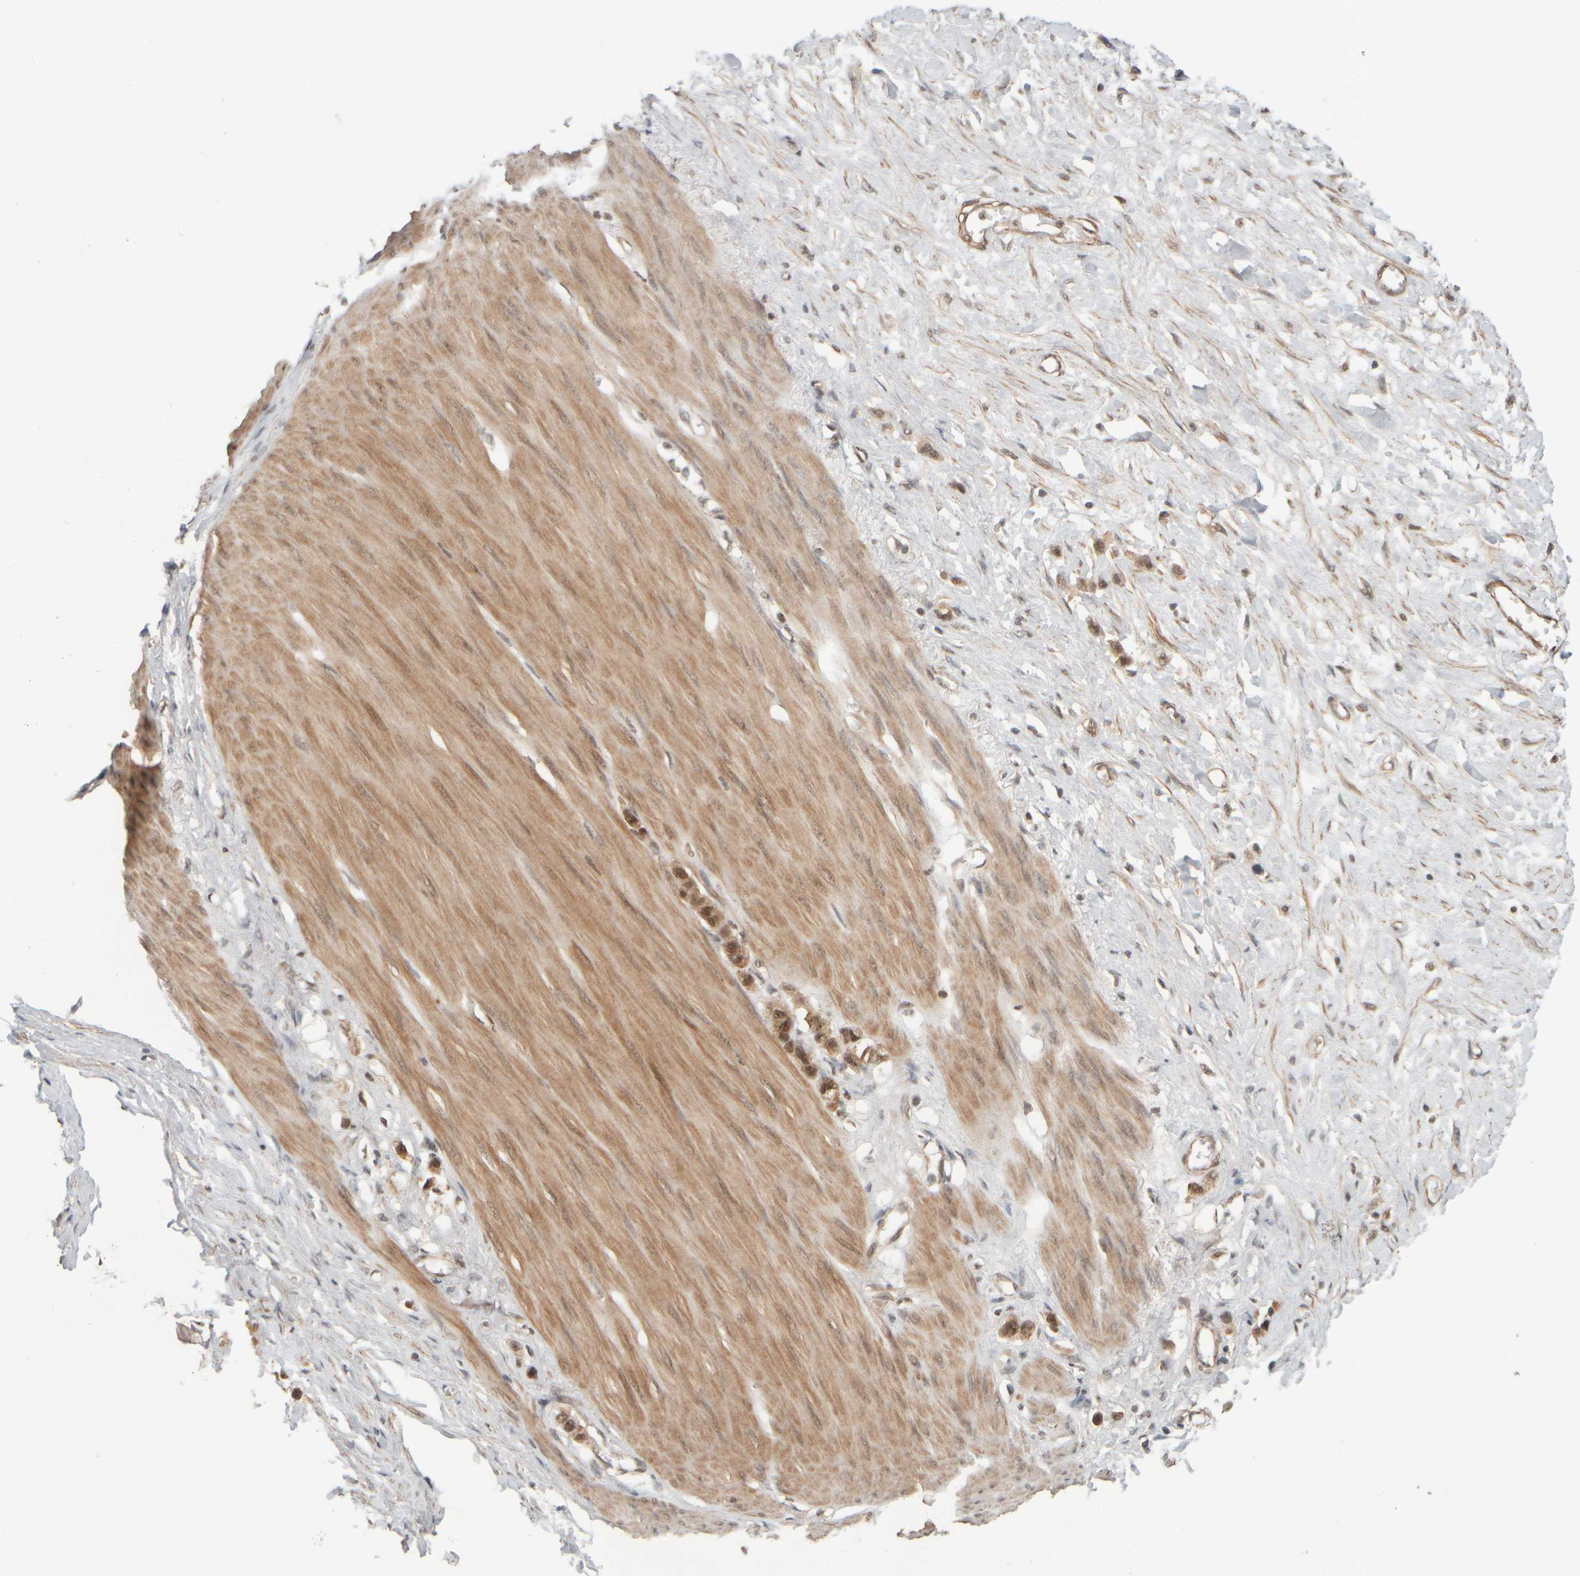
{"staining": {"intensity": "moderate", "quantity": ">75%", "location": "cytoplasmic/membranous"}, "tissue": "stomach cancer", "cell_type": "Tumor cells", "image_type": "cancer", "snomed": [{"axis": "morphology", "description": "Adenocarcinoma, NOS"}, {"axis": "topography", "description": "Stomach"}], "caption": "About >75% of tumor cells in human adenocarcinoma (stomach) reveal moderate cytoplasmic/membranous protein staining as visualized by brown immunohistochemical staining.", "gene": "SYNRG", "patient": {"sex": "female", "age": 65}}